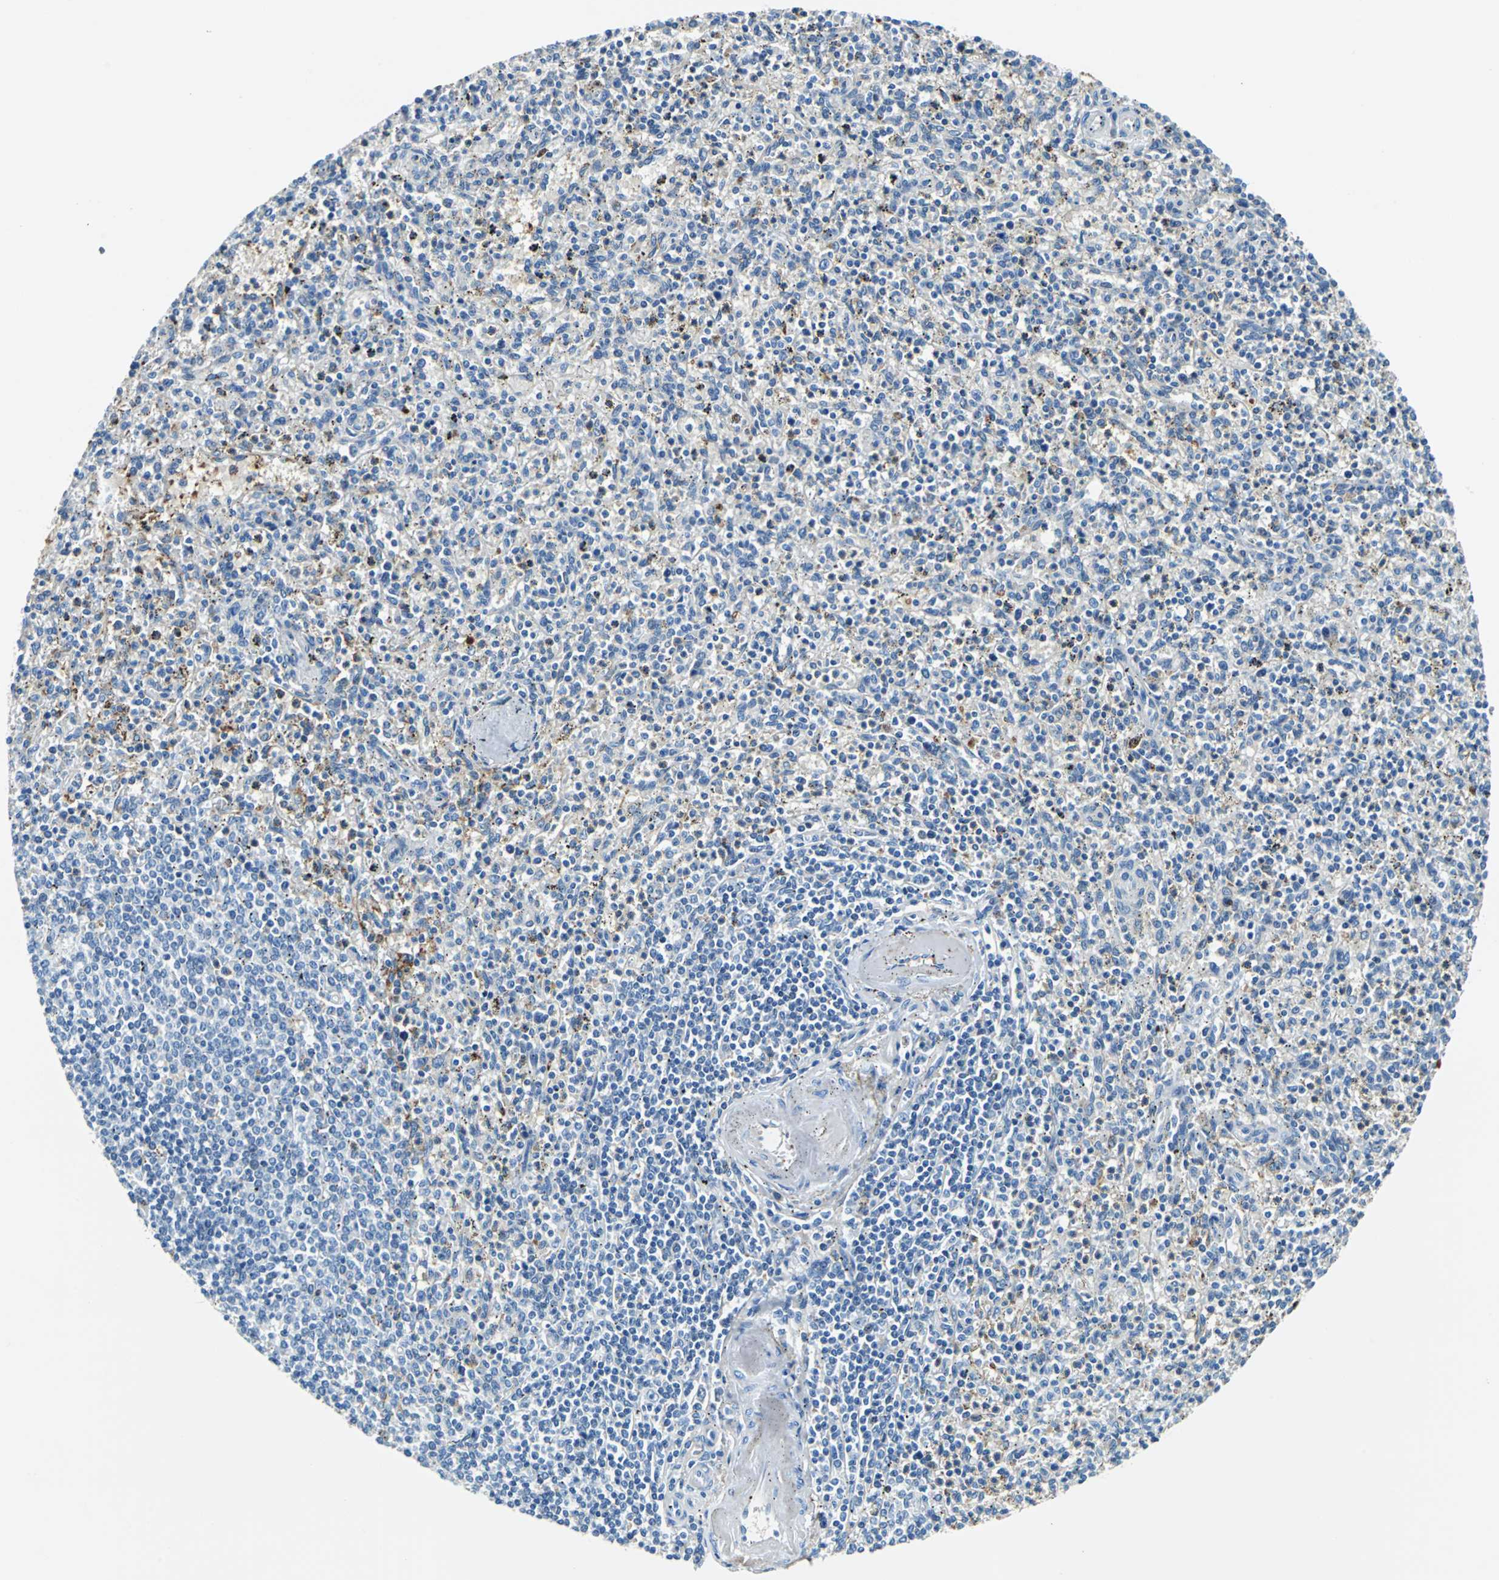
{"staining": {"intensity": "weak", "quantity": "<25%", "location": "cytoplasmic/membranous"}, "tissue": "spleen", "cell_type": "Cells in red pulp", "image_type": "normal", "snomed": [{"axis": "morphology", "description": "Normal tissue, NOS"}, {"axis": "topography", "description": "Spleen"}], "caption": "An immunohistochemistry histopathology image of benign spleen is shown. There is no staining in cells in red pulp of spleen. (IHC, brightfield microscopy, high magnification).", "gene": "ALB", "patient": {"sex": "male", "age": 72}}